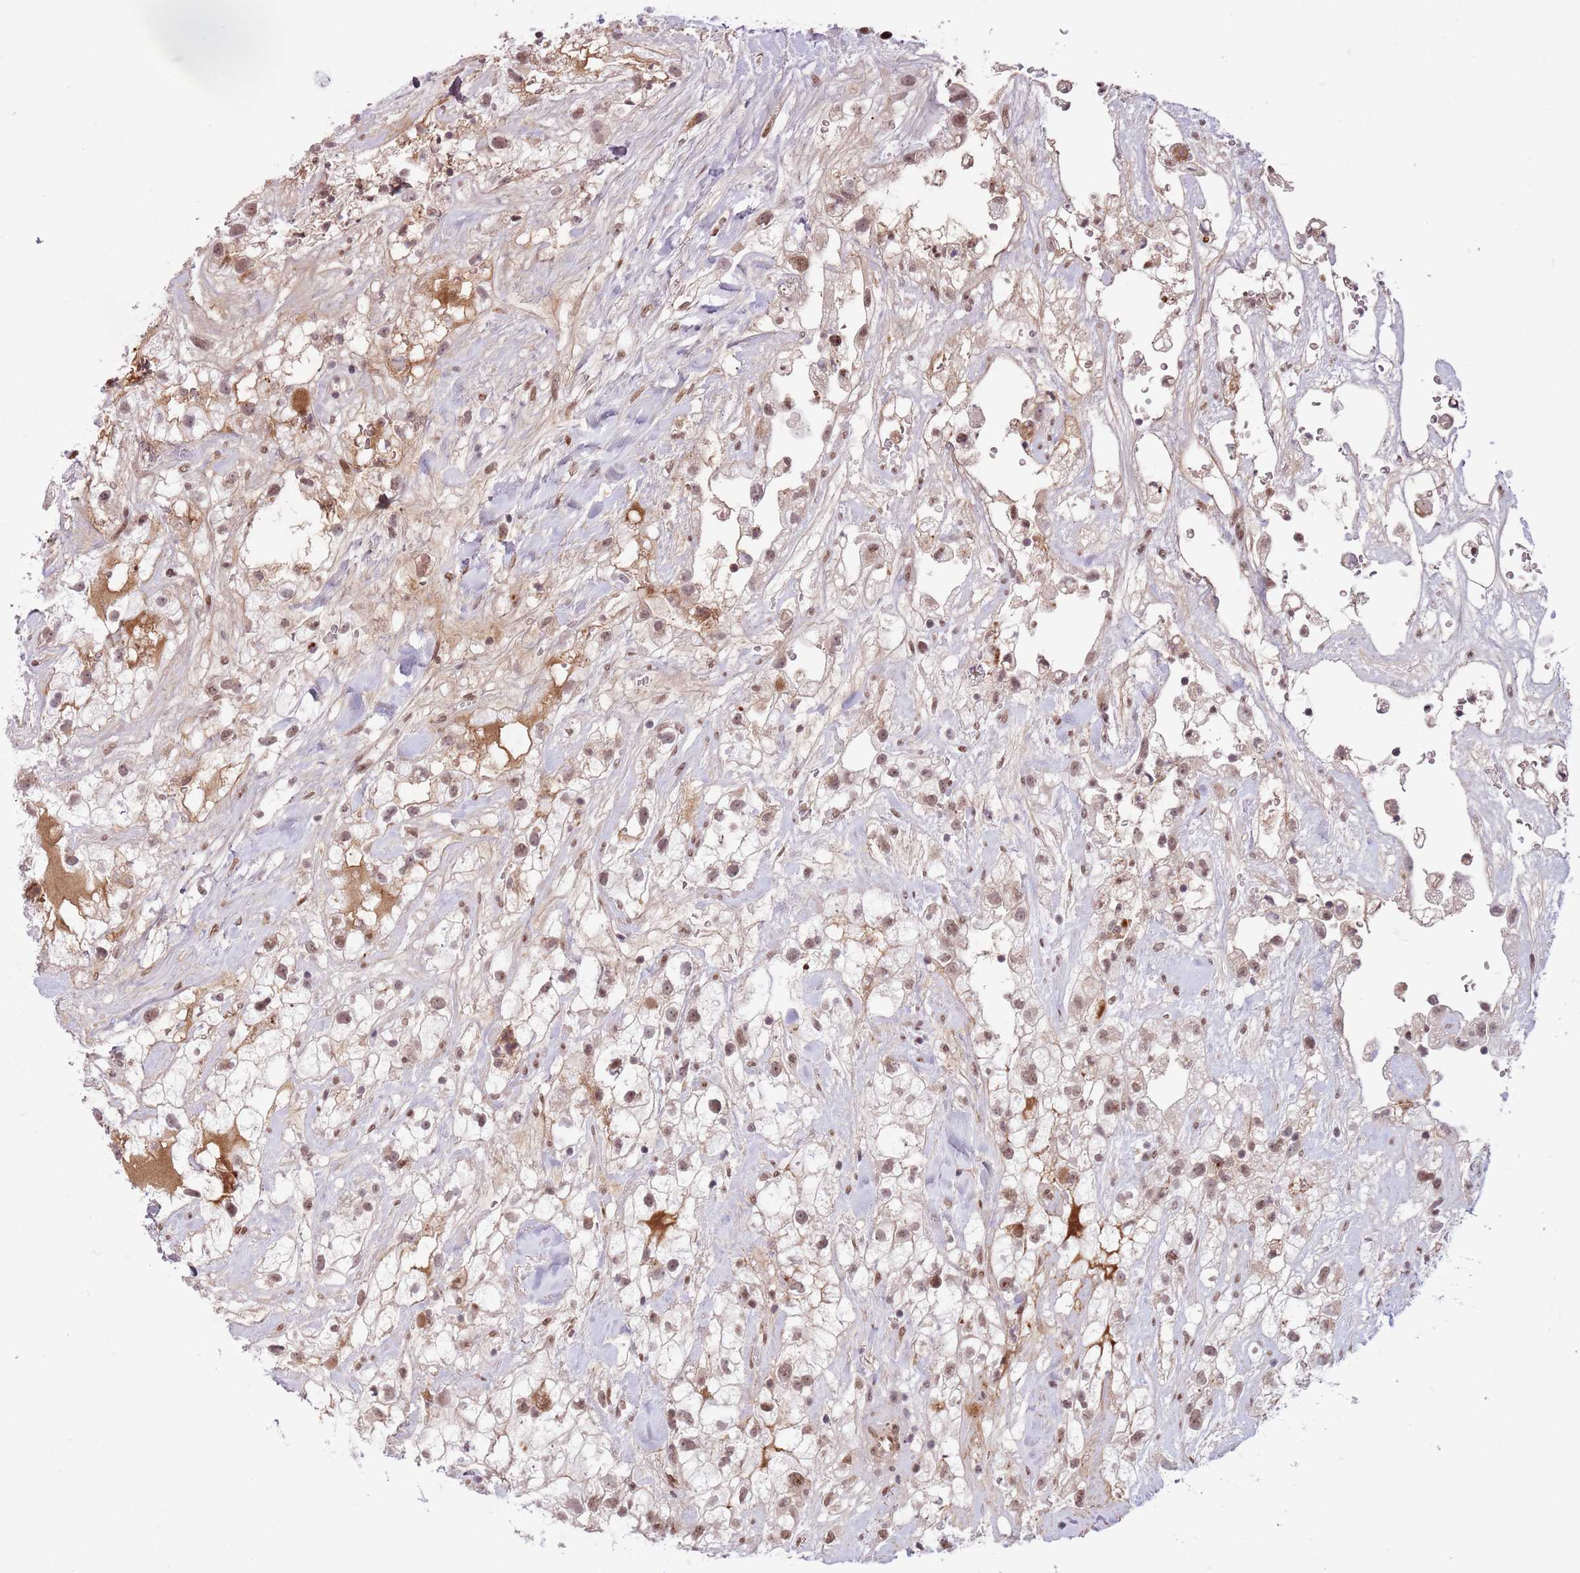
{"staining": {"intensity": "moderate", "quantity": ">75%", "location": "nuclear"}, "tissue": "renal cancer", "cell_type": "Tumor cells", "image_type": "cancer", "snomed": [{"axis": "morphology", "description": "Adenocarcinoma, NOS"}, {"axis": "topography", "description": "Kidney"}], "caption": "Protein staining reveals moderate nuclear positivity in approximately >75% of tumor cells in renal cancer (adenocarcinoma).", "gene": "SIPA1L3", "patient": {"sex": "male", "age": 59}}